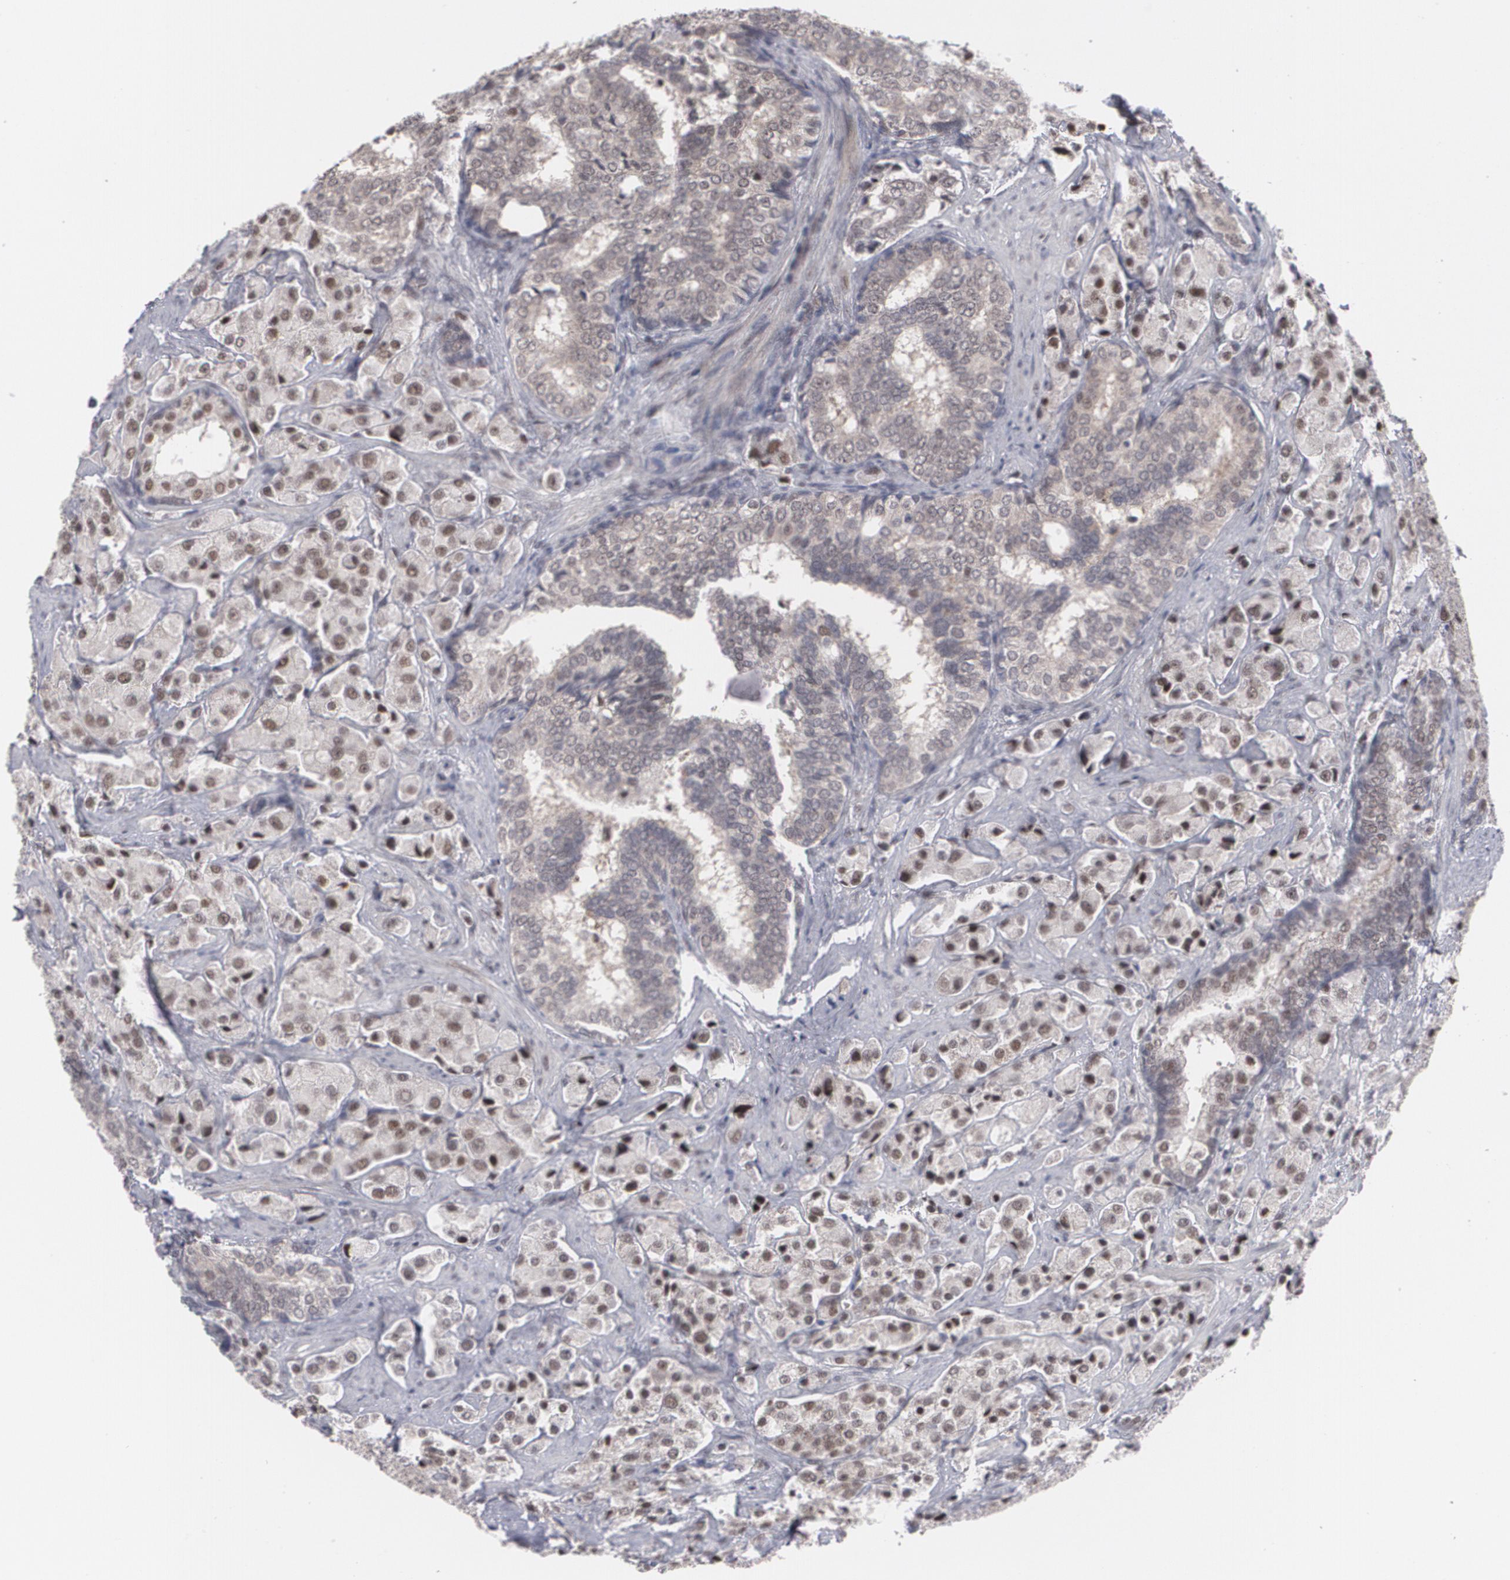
{"staining": {"intensity": "moderate", "quantity": ">75%", "location": "nuclear"}, "tissue": "prostate cancer", "cell_type": "Tumor cells", "image_type": "cancer", "snomed": [{"axis": "morphology", "description": "Adenocarcinoma, Medium grade"}, {"axis": "topography", "description": "Prostate"}], "caption": "Immunohistochemistry (IHC) image of prostate medium-grade adenocarcinoma stained for a protein (brown), which reveals medium levels of moderate nuclear expression in approximately >75% of tumor cells.", "gene": "INTS6", "patient": {"sex": "male", "age": 70}}